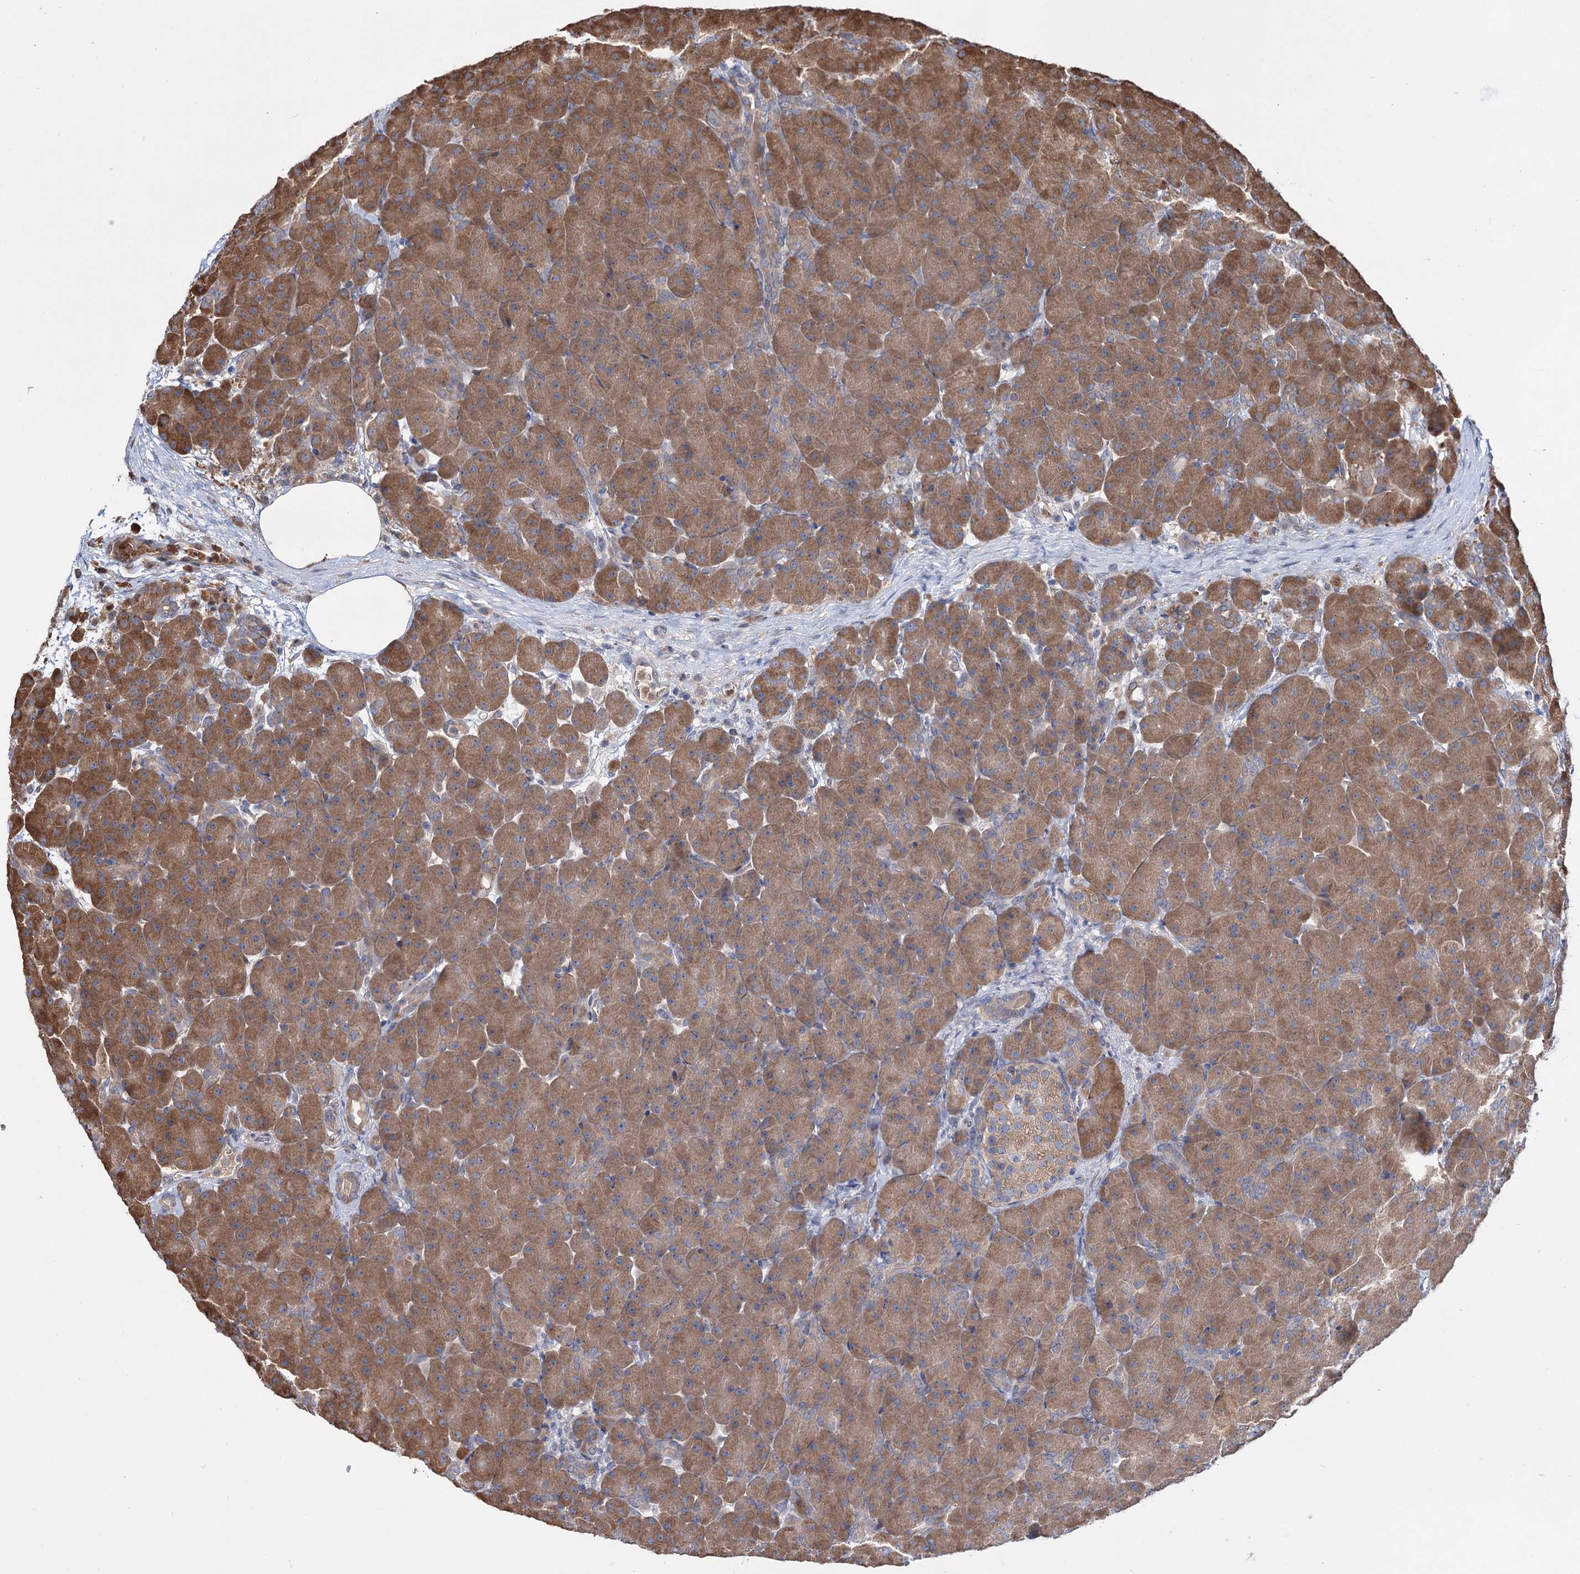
{"staining": {"intensity": "moderate", "quantity": ">75%", "location": "cytoplasmic/membranous"}, "tissue": "pancreas", "cell_type": "Exocrine glandular cells", "image_type": "normal", "snomed": [{"axis": "morphology", "description": "Normal tissue, NOS"}, {"axis": "topography", "description": "Pancreas"}], "caption": "This histopathology image exhibits immunohistochemistry staining of benign pancreas, with medium moderate cytoplasmic/membranous positivity in about >75% of exocrine glandular cells.", "gene": "PTPN3", "patient": {"sex": "male", "age": 66}}